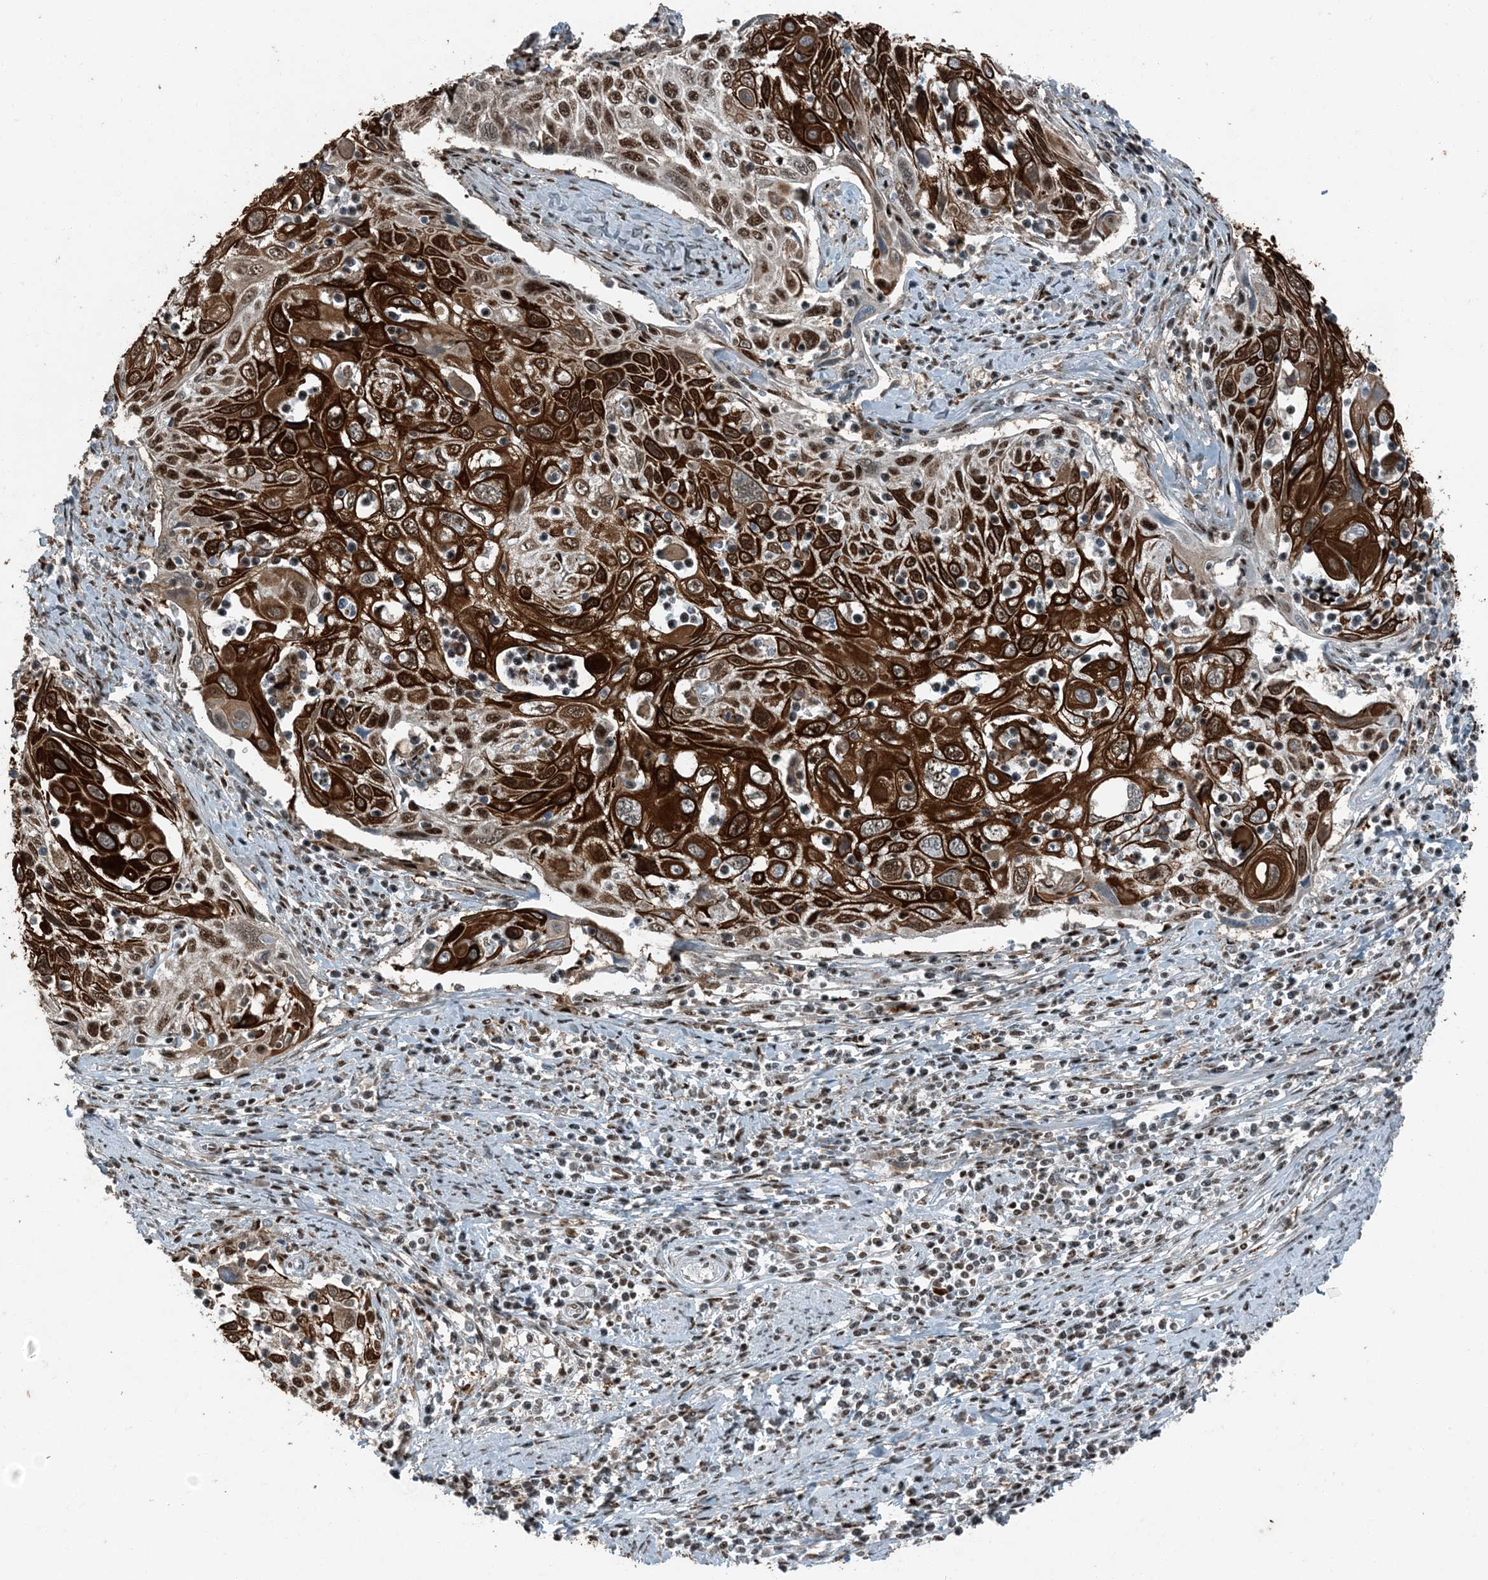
{"staining": {"intensity": "strong", "quantity": ">75%", "location": "cytoplasmic/membranous,nuclear"}, "tissue": "cervical cancer", "cell_type": "Tumor cells", "image_type": "cancer", "snomed": [{"axis": "morphology", "description": "Squamous cell carcinoma, NOS"}, {"axis": "topography", "description": "Cervix"}], "caption": "Cervical squamous cell carcinoma stained for a protein demonstrates strong cytoplasmic/membranous and nuclear positivity in tumor cells.", "gene": "TADA2B", "patient": {"sex": "female", "age": 70}}